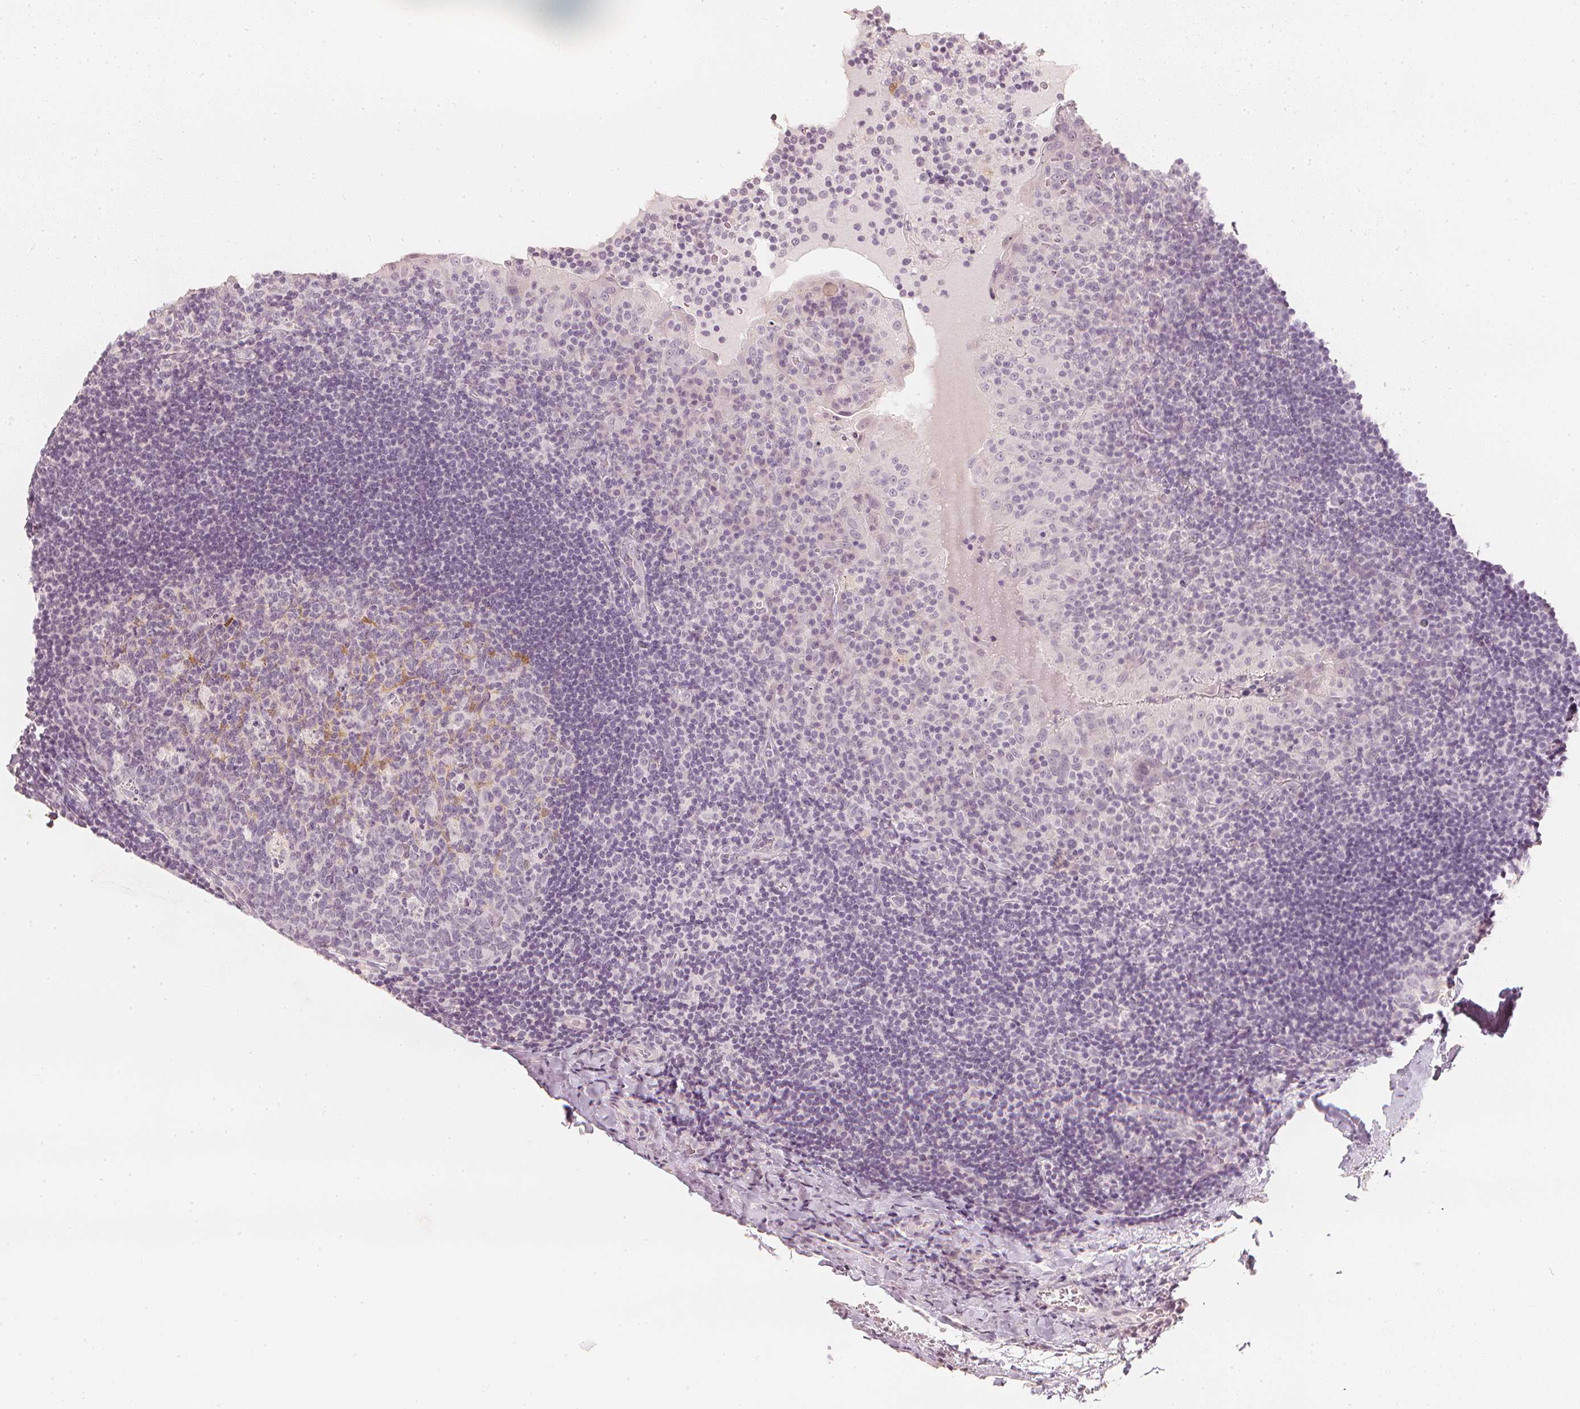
{"staining": {"intensity": "negative", "quantity": "none", "location": "none"}, "tissue": "tonsil", "cell_type": "Germinal center cells", "image_type": "normal", "snomed": [{"axis": "morphology", "description": "Normal tissue, NOS"}, {"axis": "topography", "description": "Tonsil"}], "caption": "IHC of benign tonsil exhibits no expression in germinal center cells.", "gene": "CALB1", "patient": {"sex": "male", "age": 17}}